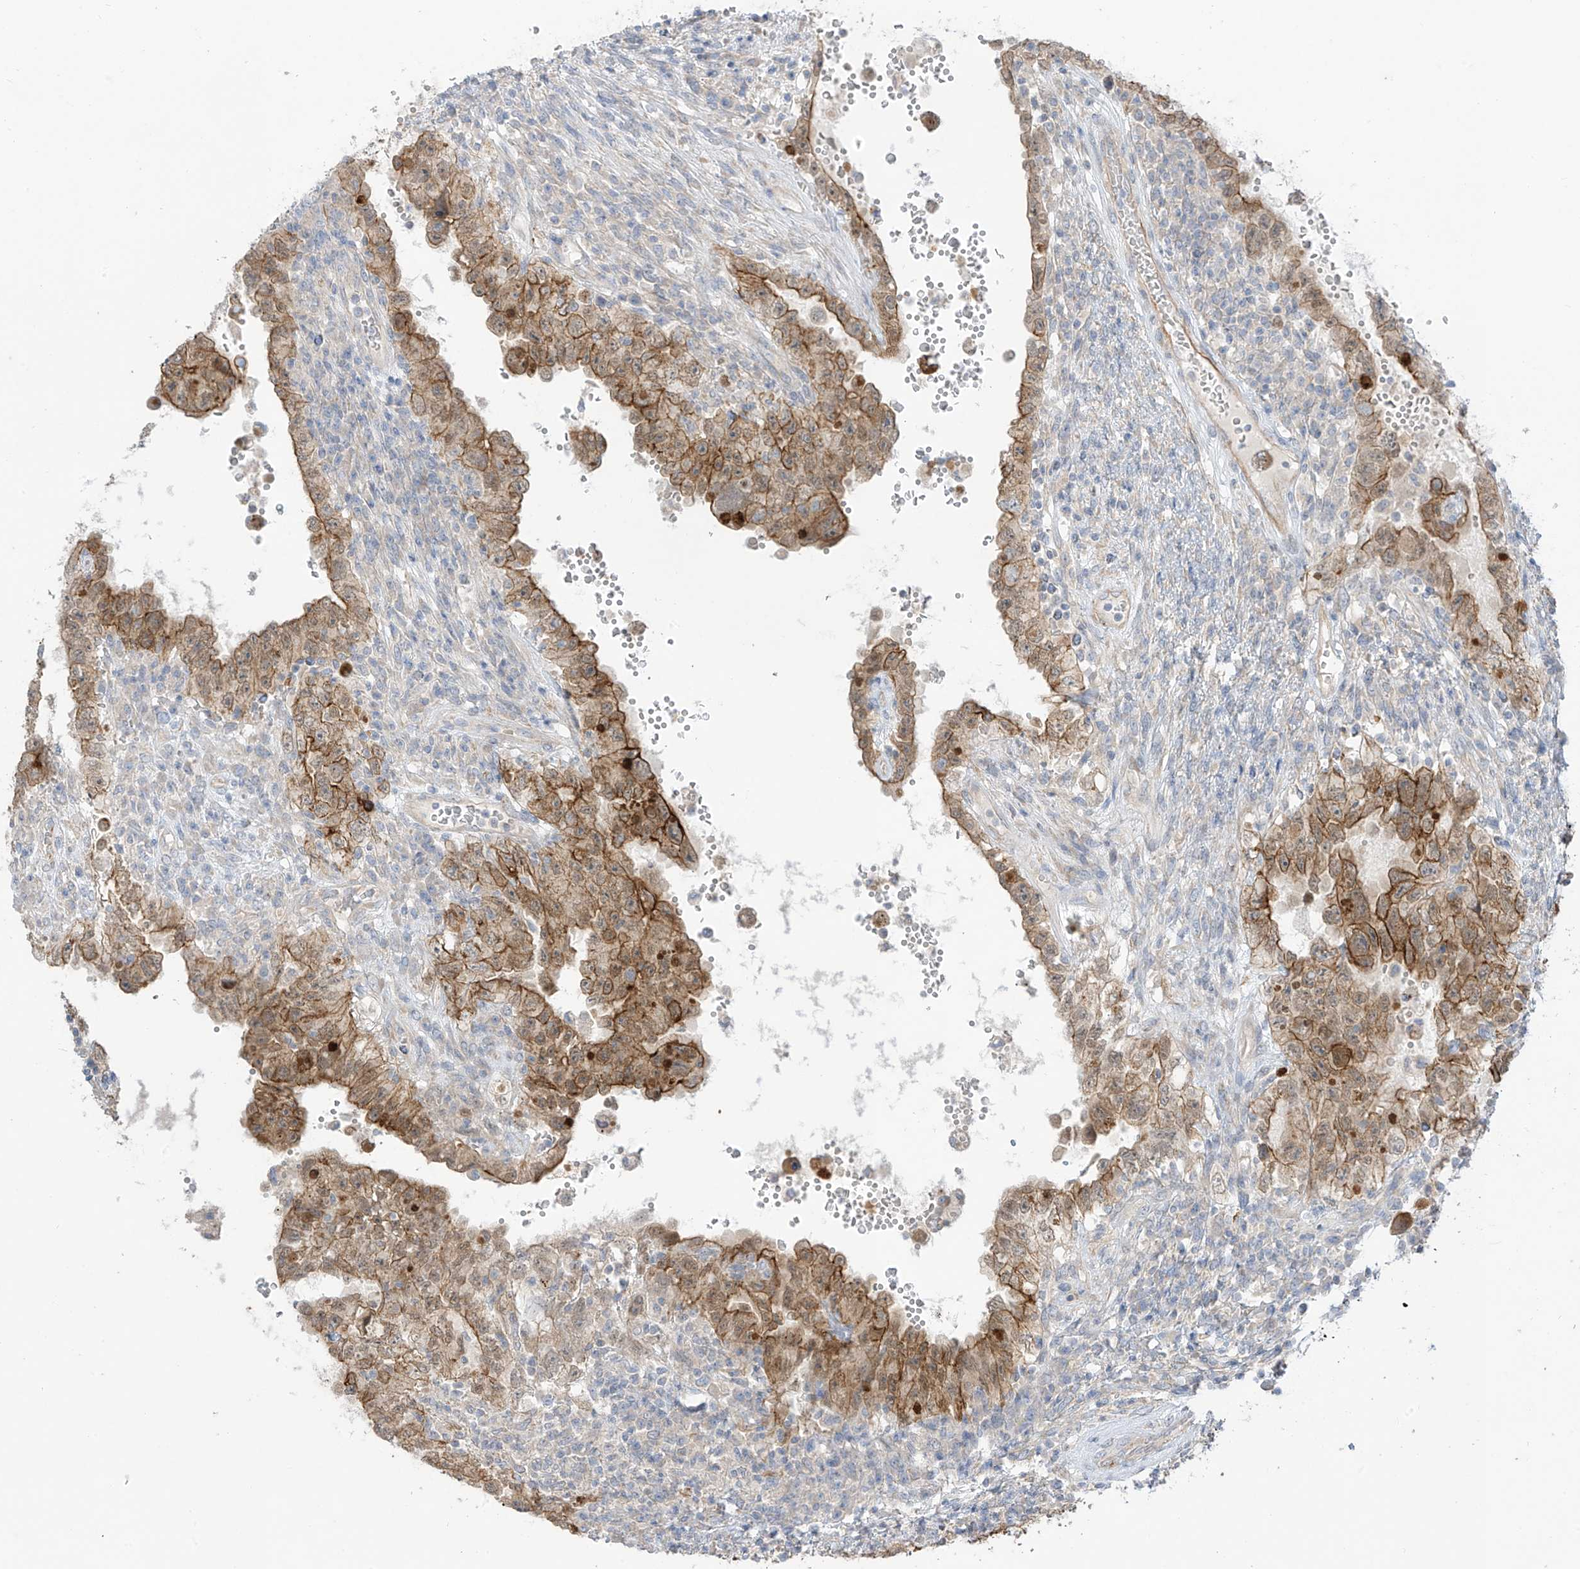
{"staining": {"intensity": "moderate", "quantity": ">75%", "location": "cytoplasmic/membranous"}, "tissue": "testis cancer", "cell_type": "Tumor cells", "image_type": "cancer", "snomed": [{"axis": "morphology", "description": "Carcinoma, Embryonal, NOS"}, {"axis": "topography", "description": "Testis"}], "caption": "DAB immunohistochemical staining of testis embryonal carcinoma shows moderate cytoplasmic/membranous protein positivity in about >75% of tumor cells.", "gene": "EIPR1", "patient": {"sex": "male", "age": 26}}